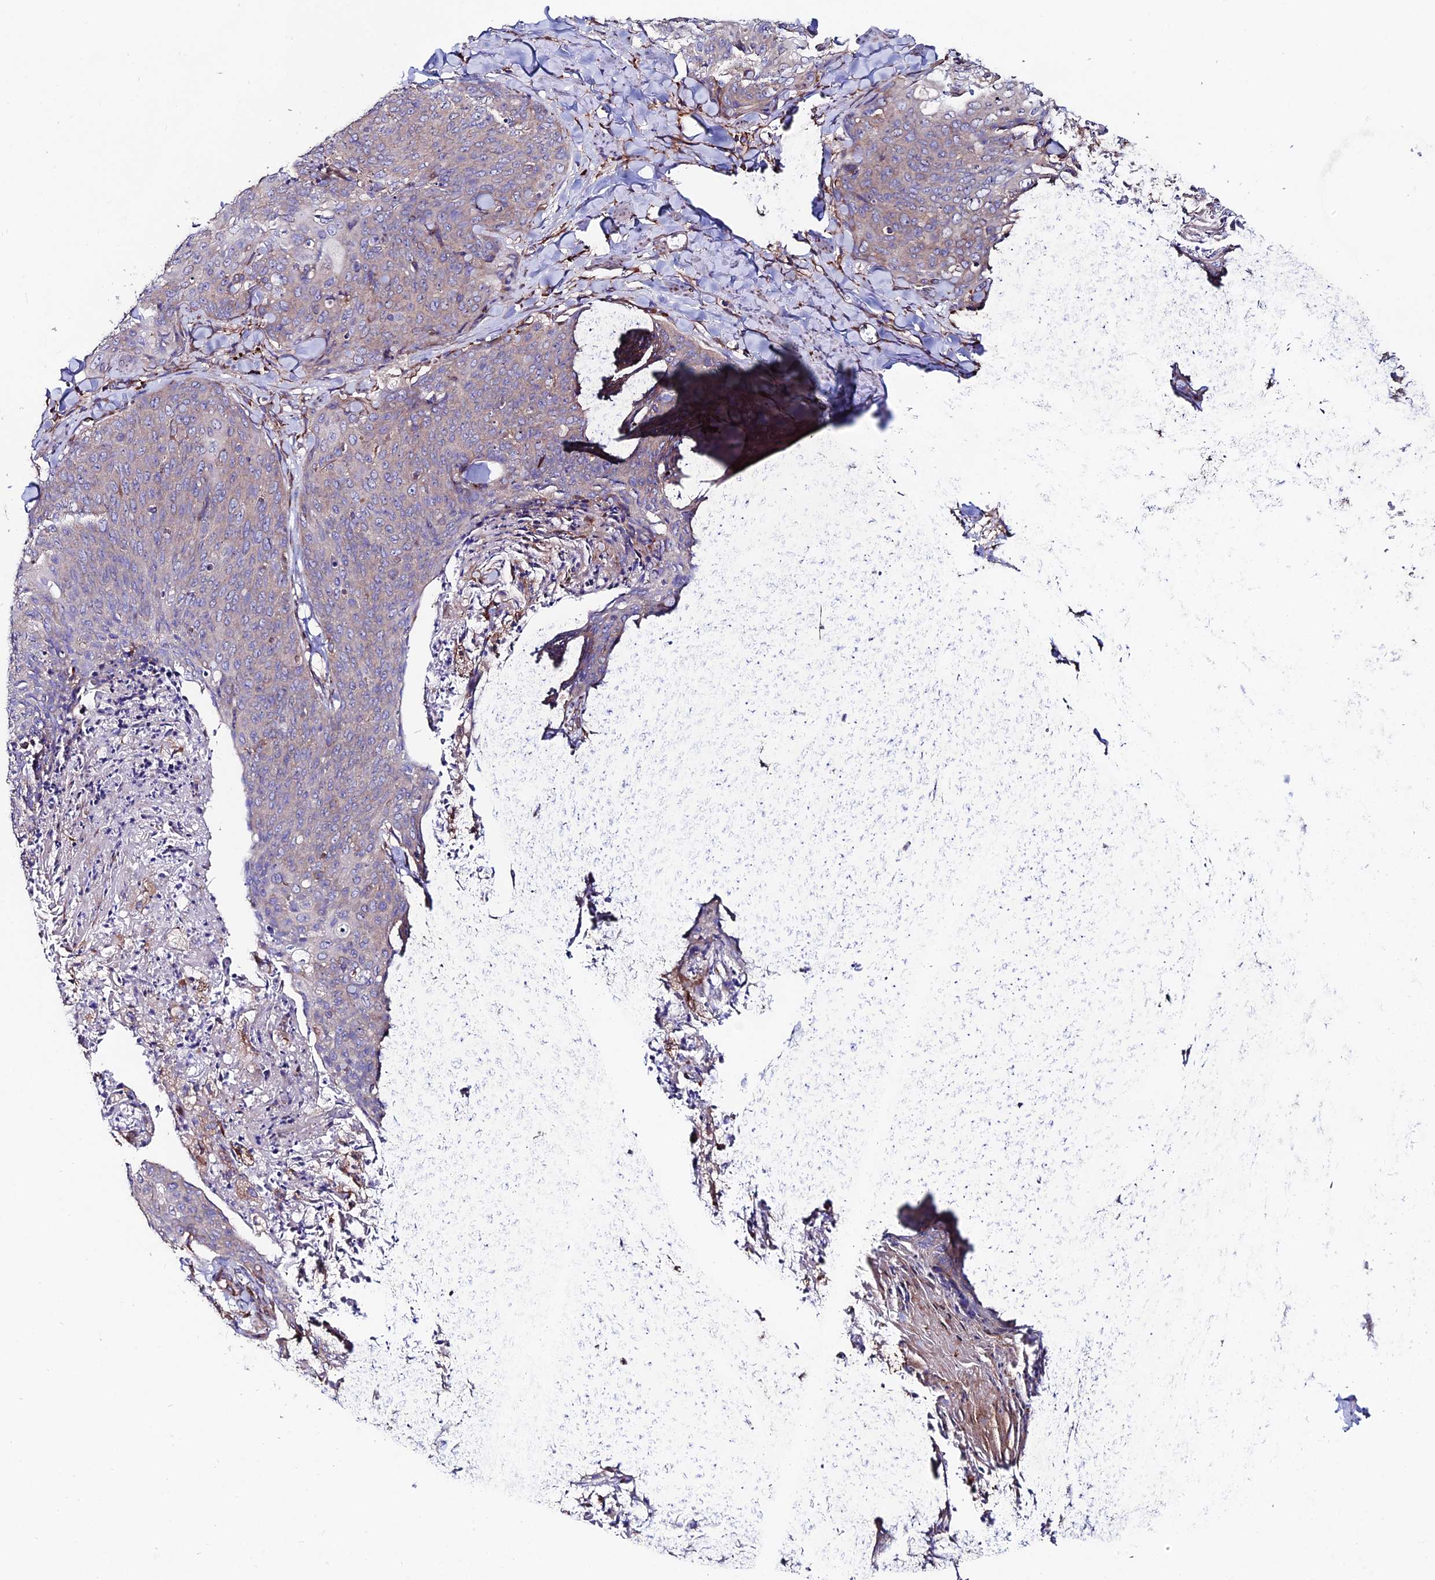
{"staining": {"intensity": "weak", "quantity": "<25%", "location": "cytoplasmic/membranous"}, "tissue": "skin cancer", "cell_type": "Tumor cells", "image_type": "cancer", "snomed": [{"axis": "morphology", "description": "Squamous cell carcinoma, NOS"}, {"axis": "topography", "description": "Skin"}, {"axis": "topography", "description": "Vulva"}], "caption": "Immunohistochemistry photomicrograph of human skin cancer (squamous cell carcinoma) stained for a protein (brown), which displays no expression in tumor cells.", "gene": "EIF3K", "patient": {"sex": "female", "age": 85}}